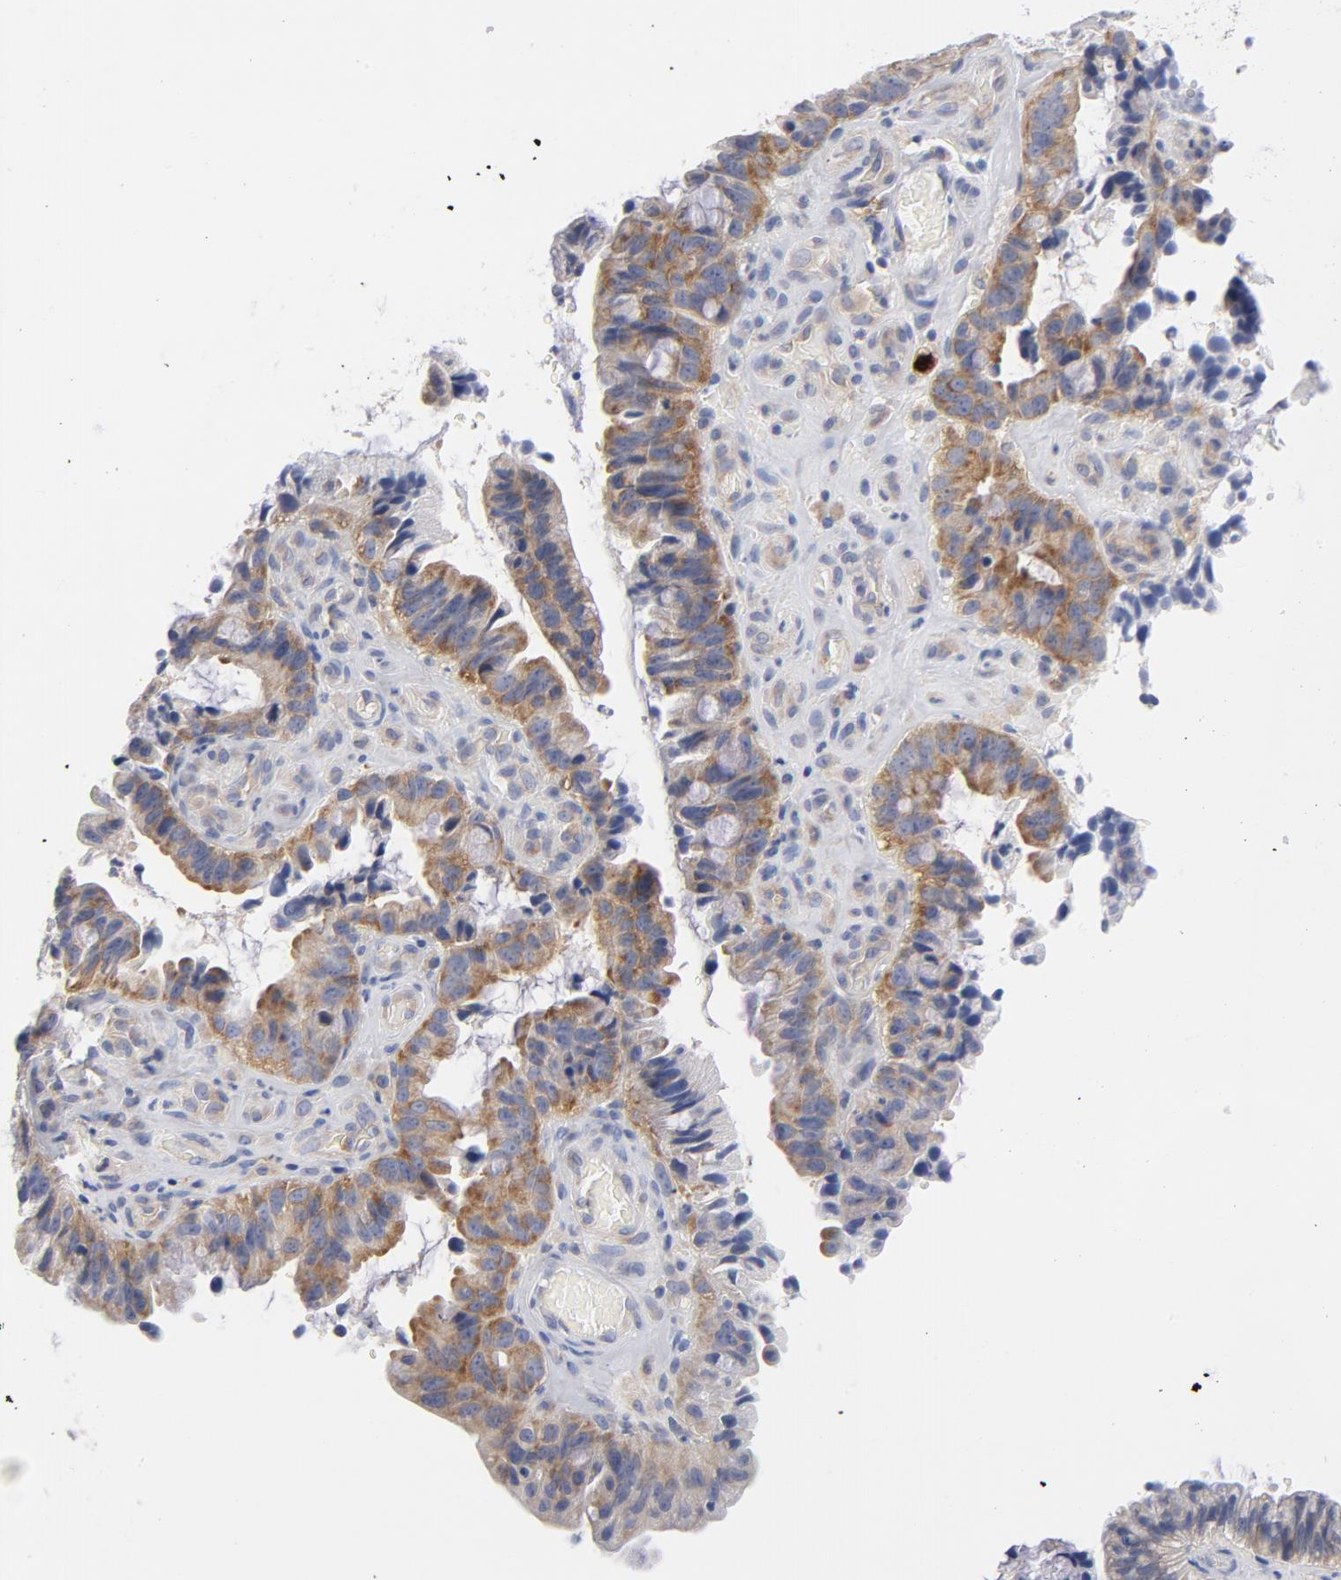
{"staining": {"intensity": "moderate", "quantity": "25%-75%", "location": "cytoplasmic/membranous"}, "tissue": "pancreatic cancer", "cell_type": "Tumor cells", "image_type": "cancer", "snomed": [{"axis": "morphology", "description": "Adenocarcinoma, NOS"}, {"axis": "topography", "description": "Pancreas"}], "caption": "Immunohistochemistry (IHC) of human adenocarcinoma (pancreatic) exhibits medium levels of moderate cytoplasmic/membranous staining in approximately 25%-75% of tumor cells.", "gene": "CD86", "patient": {"sex": "male", "age": 82}}